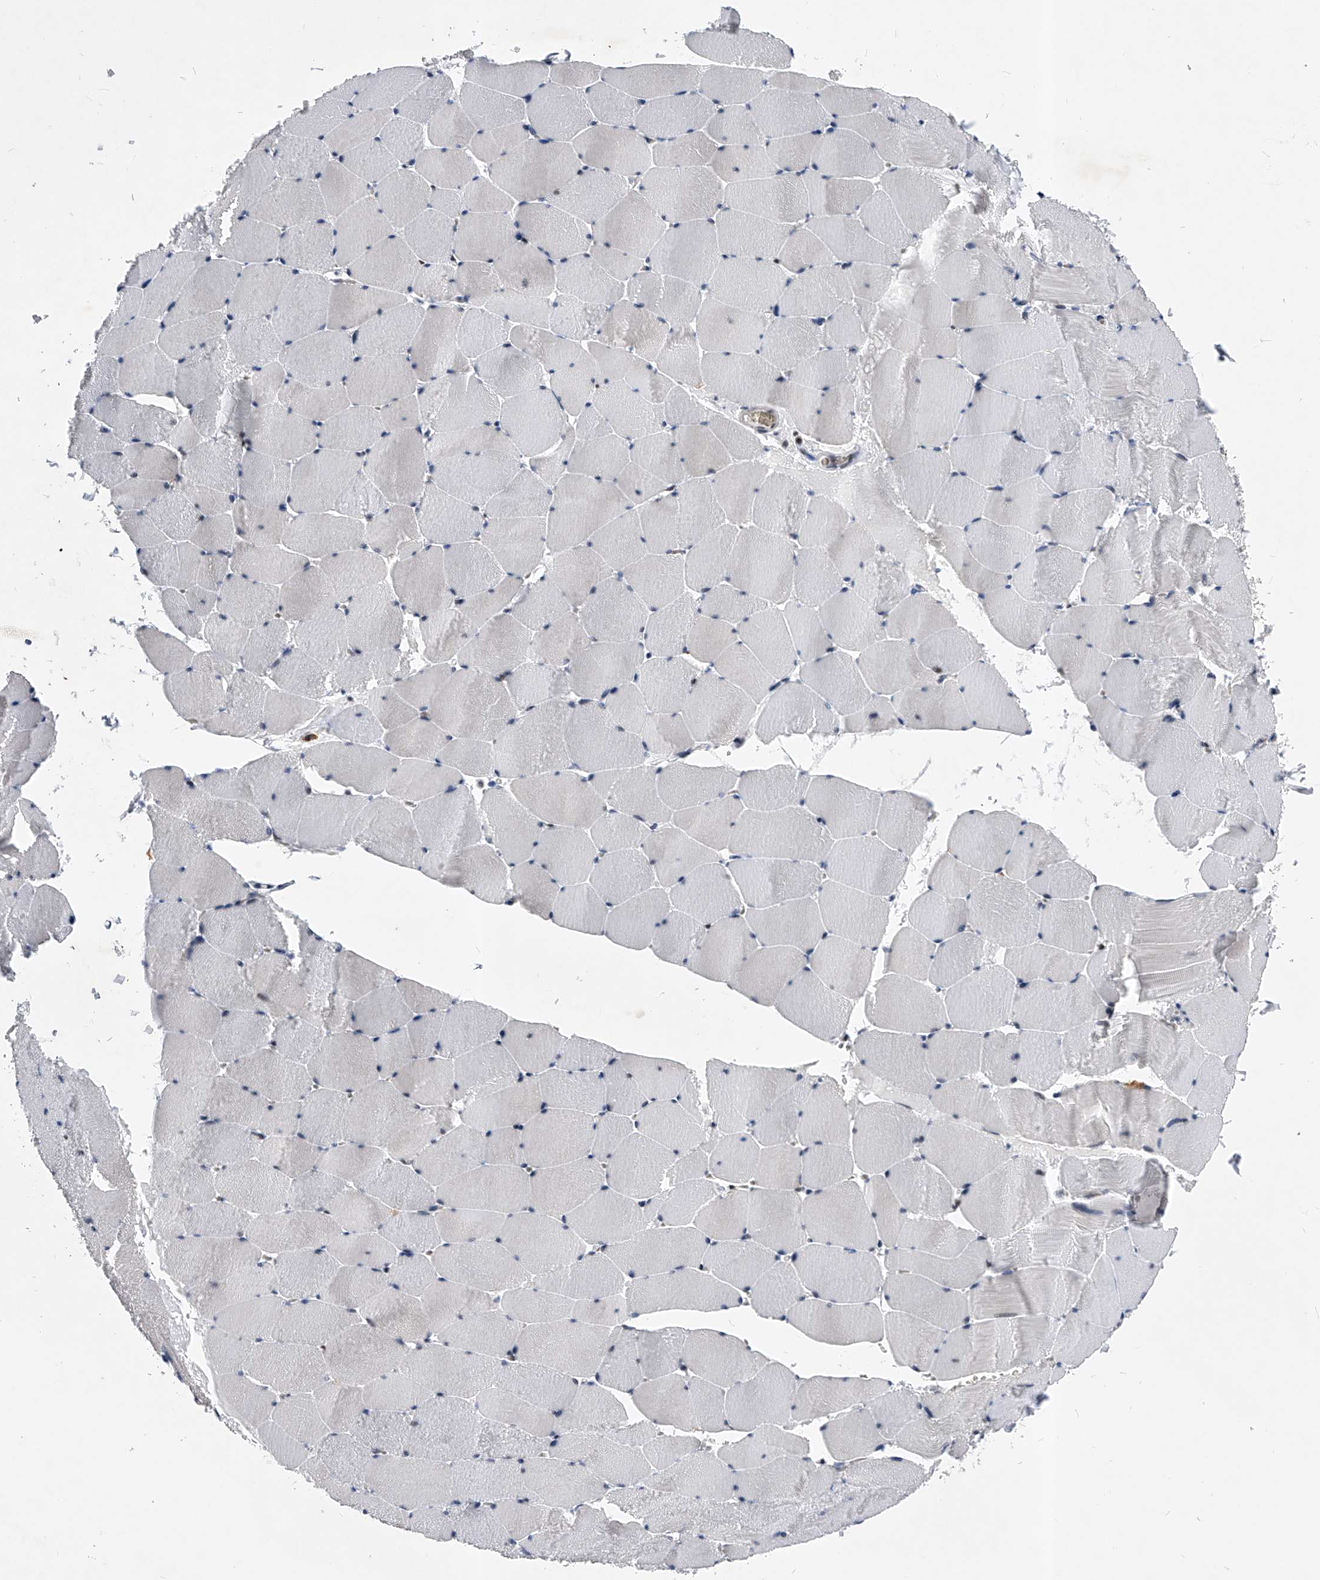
{"staining": {"intensity": "negative", "quantity": "none", "location": "none"}, "tissue": "skeletal muscle", "cell_type": "Myocytes", "image_type": "normal", "snomed": [{"axis": "morphology", "description": "Normal tissue, NOS"}, {"axis": "topography", "description": "Skeletal muscle"}], "caption": "The photomicrograph demonstrates no staining of myocytes in unremarkable skeletal muscle.", "gene": "TESK2", "patient": {"sex": "male", "age": 62}}